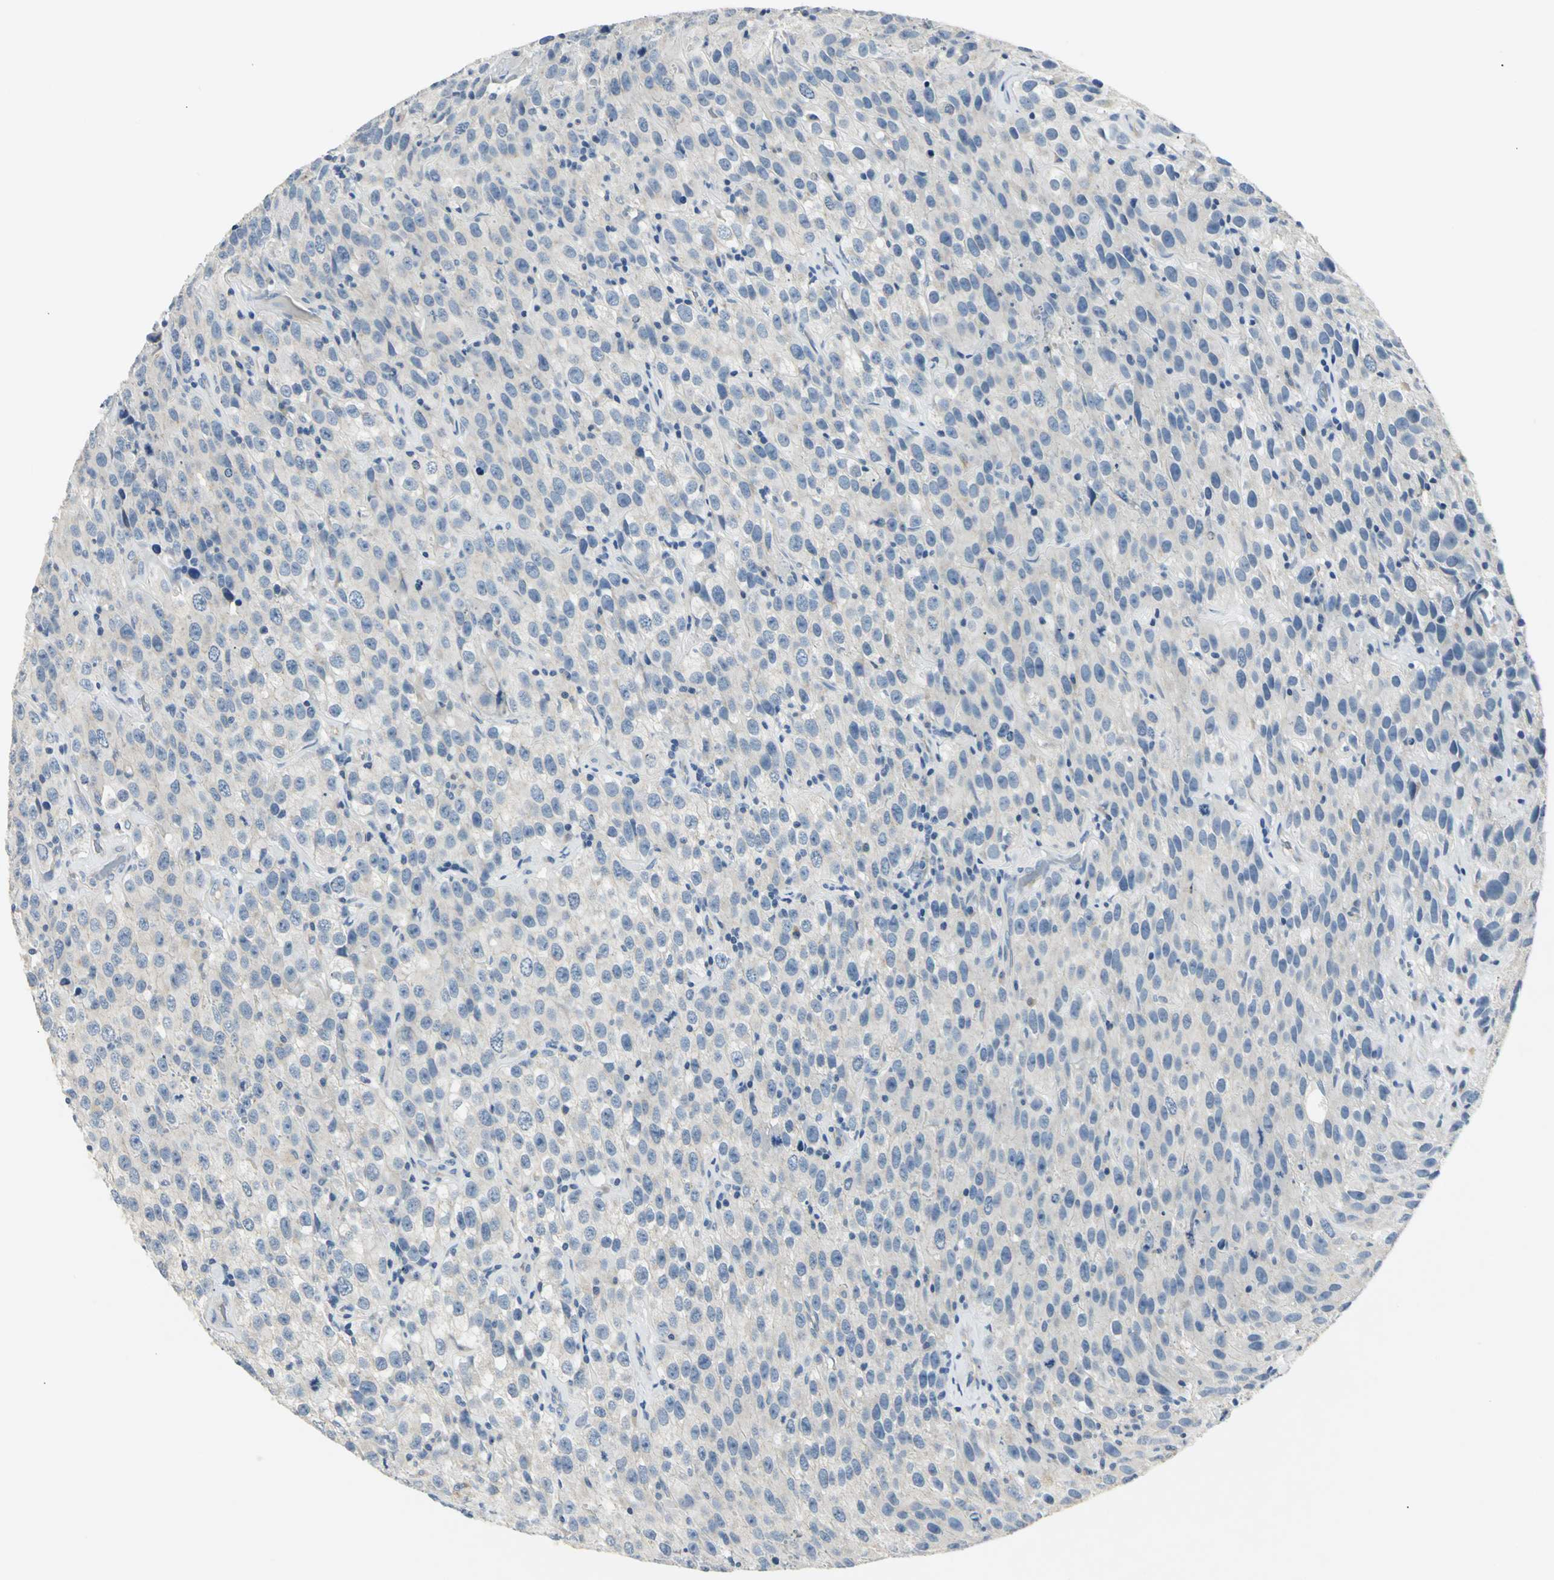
{"staining": {"intensity": "negative", "quantity": "none", "location": "none"}, "tissue": "testis cancer", "cell_type": "Tumor cells", "image_type": "cancer", "snomed": [{"axis": "morphology", "description": "Seminoma, NOS"}, {"axis": "topography", "description": "Testis"}], "caption": "Immunohistochemistry (IHC) of human testis seminoma reveals no staining in tumor cells.", "gene": "RIPOR1", "patient": {"sex": "male", "age": 52}}